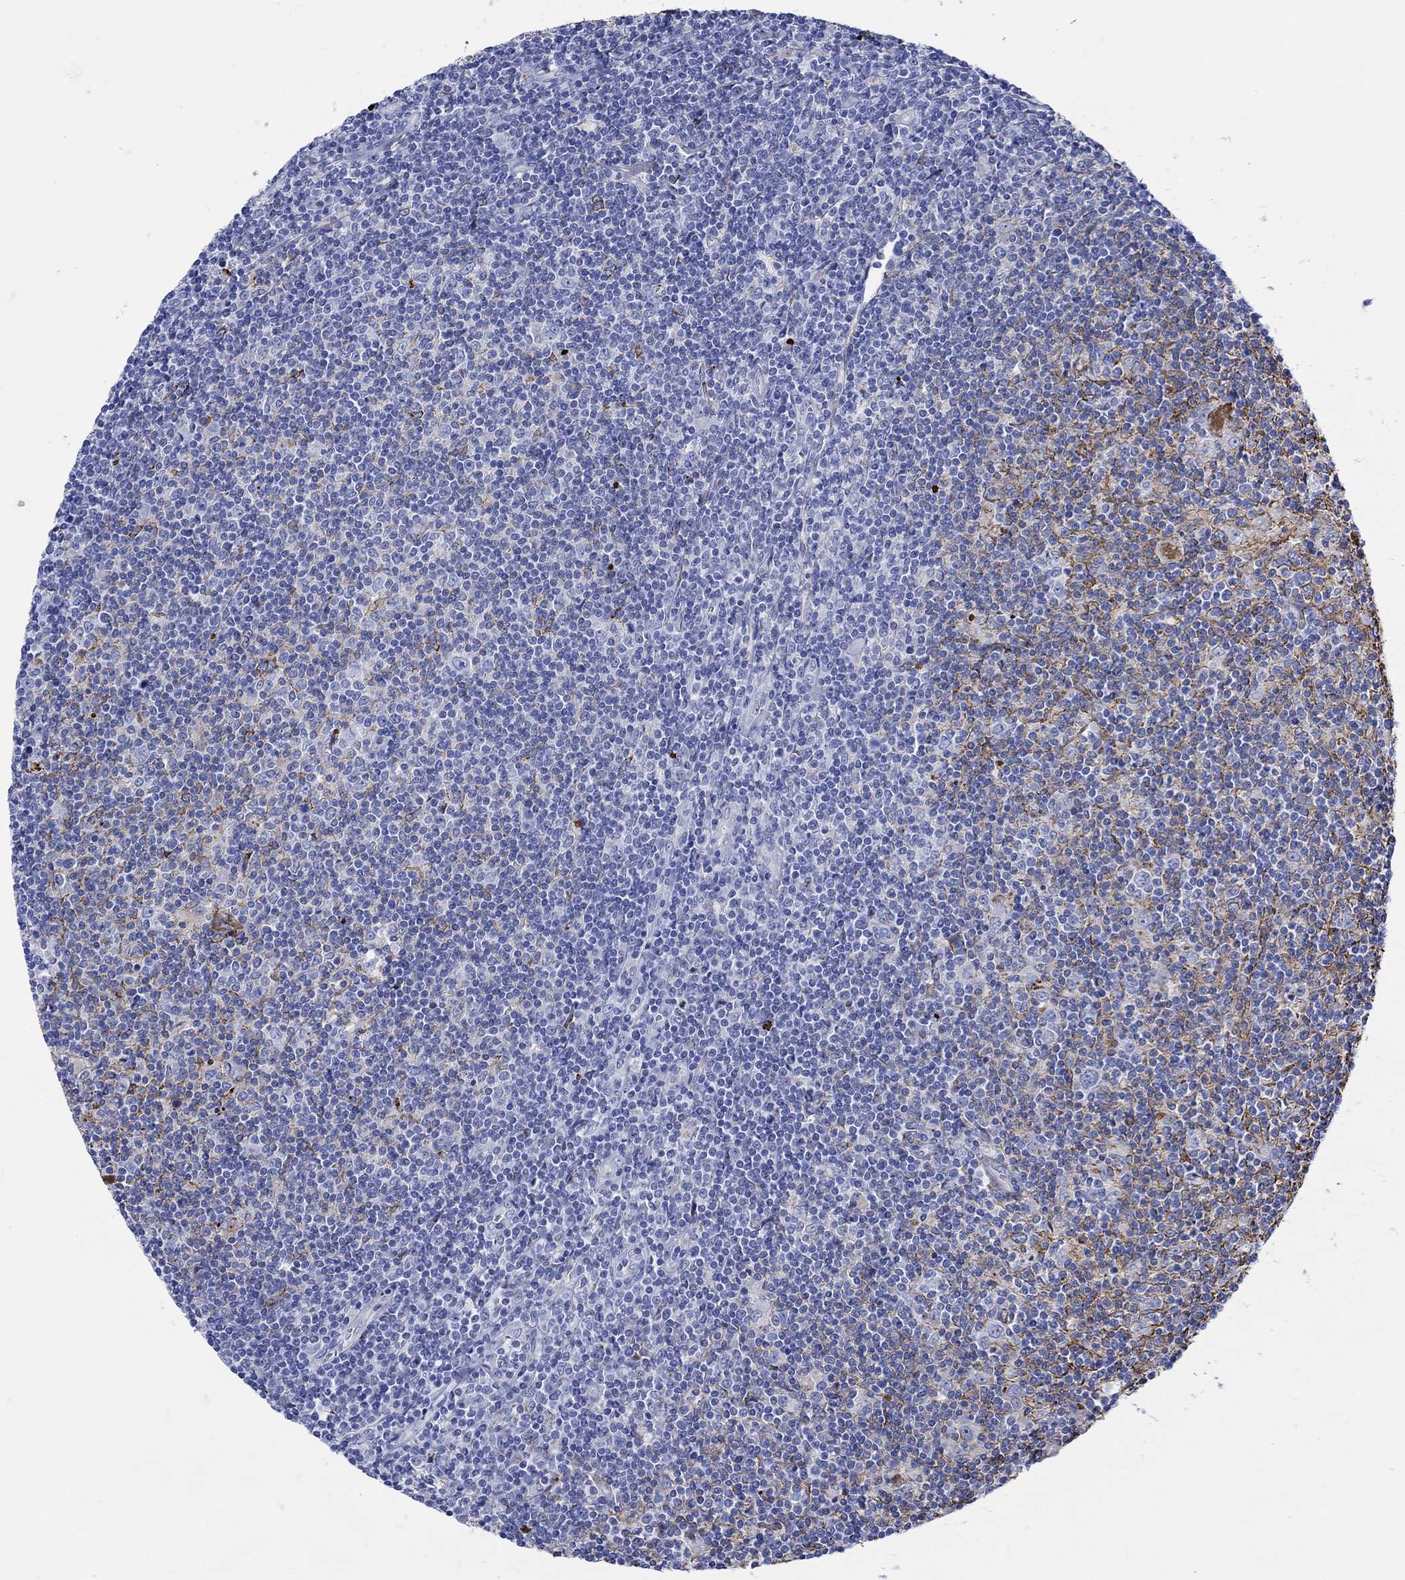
{"staining": {"intensity": "negative", "quantity": "none", "location": "none"}, "tissue": "lymphoma", "cell_type": "Tumor cells", "image_type": "cancer", "snomed": [{"axis": "morphology", "description": "Hodgkin's disease, NOS"}, {"axis": "topography", "description": "Lymph node"}], "caption": "This is a histopathology image of immunohistochemistry (IHC) staining of Hodgkin's disease, which shows no staining in tumor cells. (Immunohistochemistry (ihc), brightfield microscopy, high magnification).", "gene": "ANKMY1", "patient": {"sex": "male", "age": 40}}